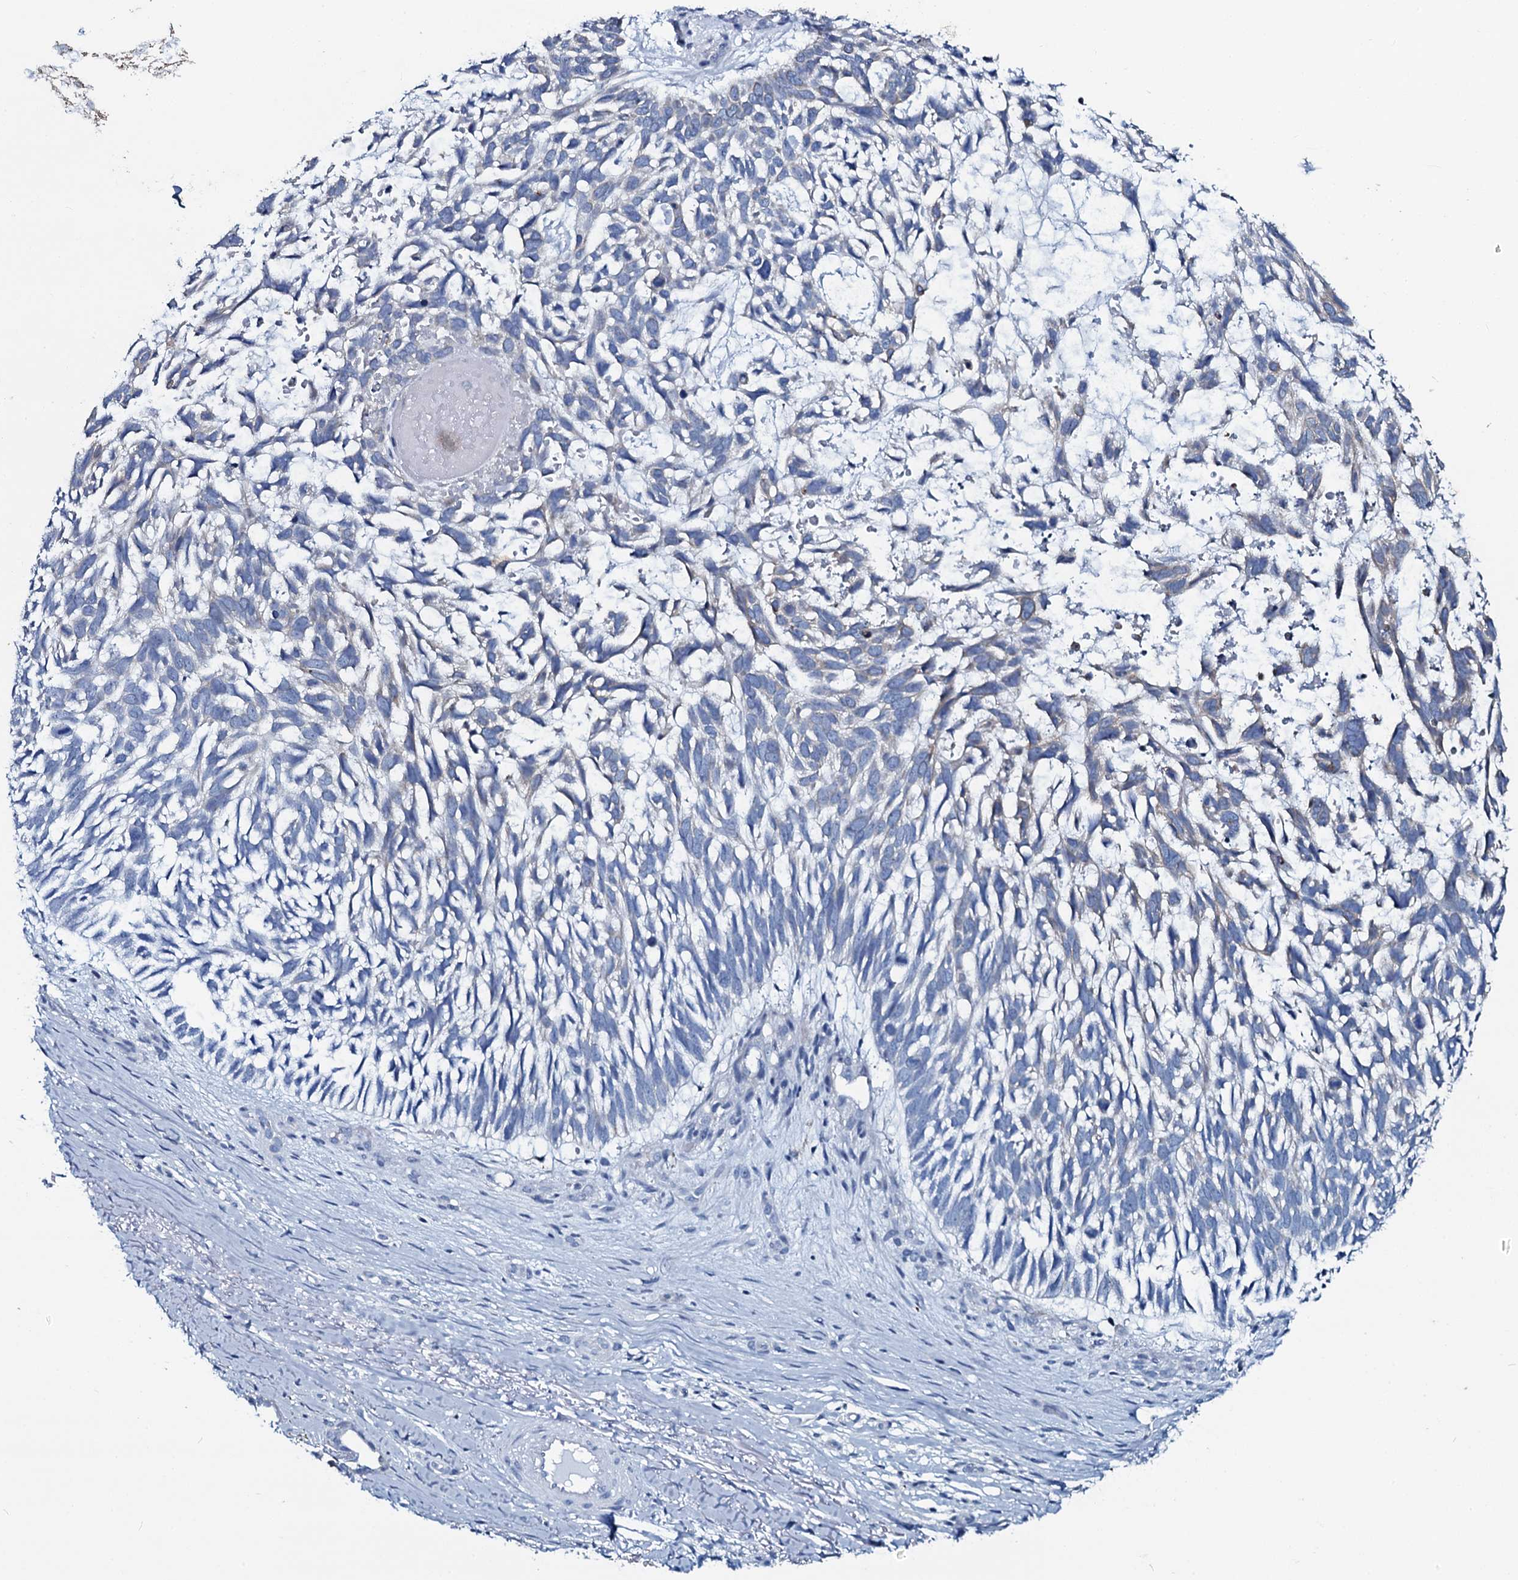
{"staining": {"intensity": "negative", "quantity": "none", "location": "none"}, "tissue": "skin cancer", "cell_type": "Tumor cells", "image_type": "cancer", "snomed": [{"axis": "morphology", "description": "Basal cell carcinoma"}, {"axis": "topography", "description": "Skin"}], "caption": "This histopathology image is of basal cell carcinoma (skin) stained with immunohistochemistry (IHC) to label a protein in brown with the nuclei are counter-stained blue. There is no positivity in tumor cells.", "gene": "SLC4A7", "patient": {"sex": "male", "age": 88}}